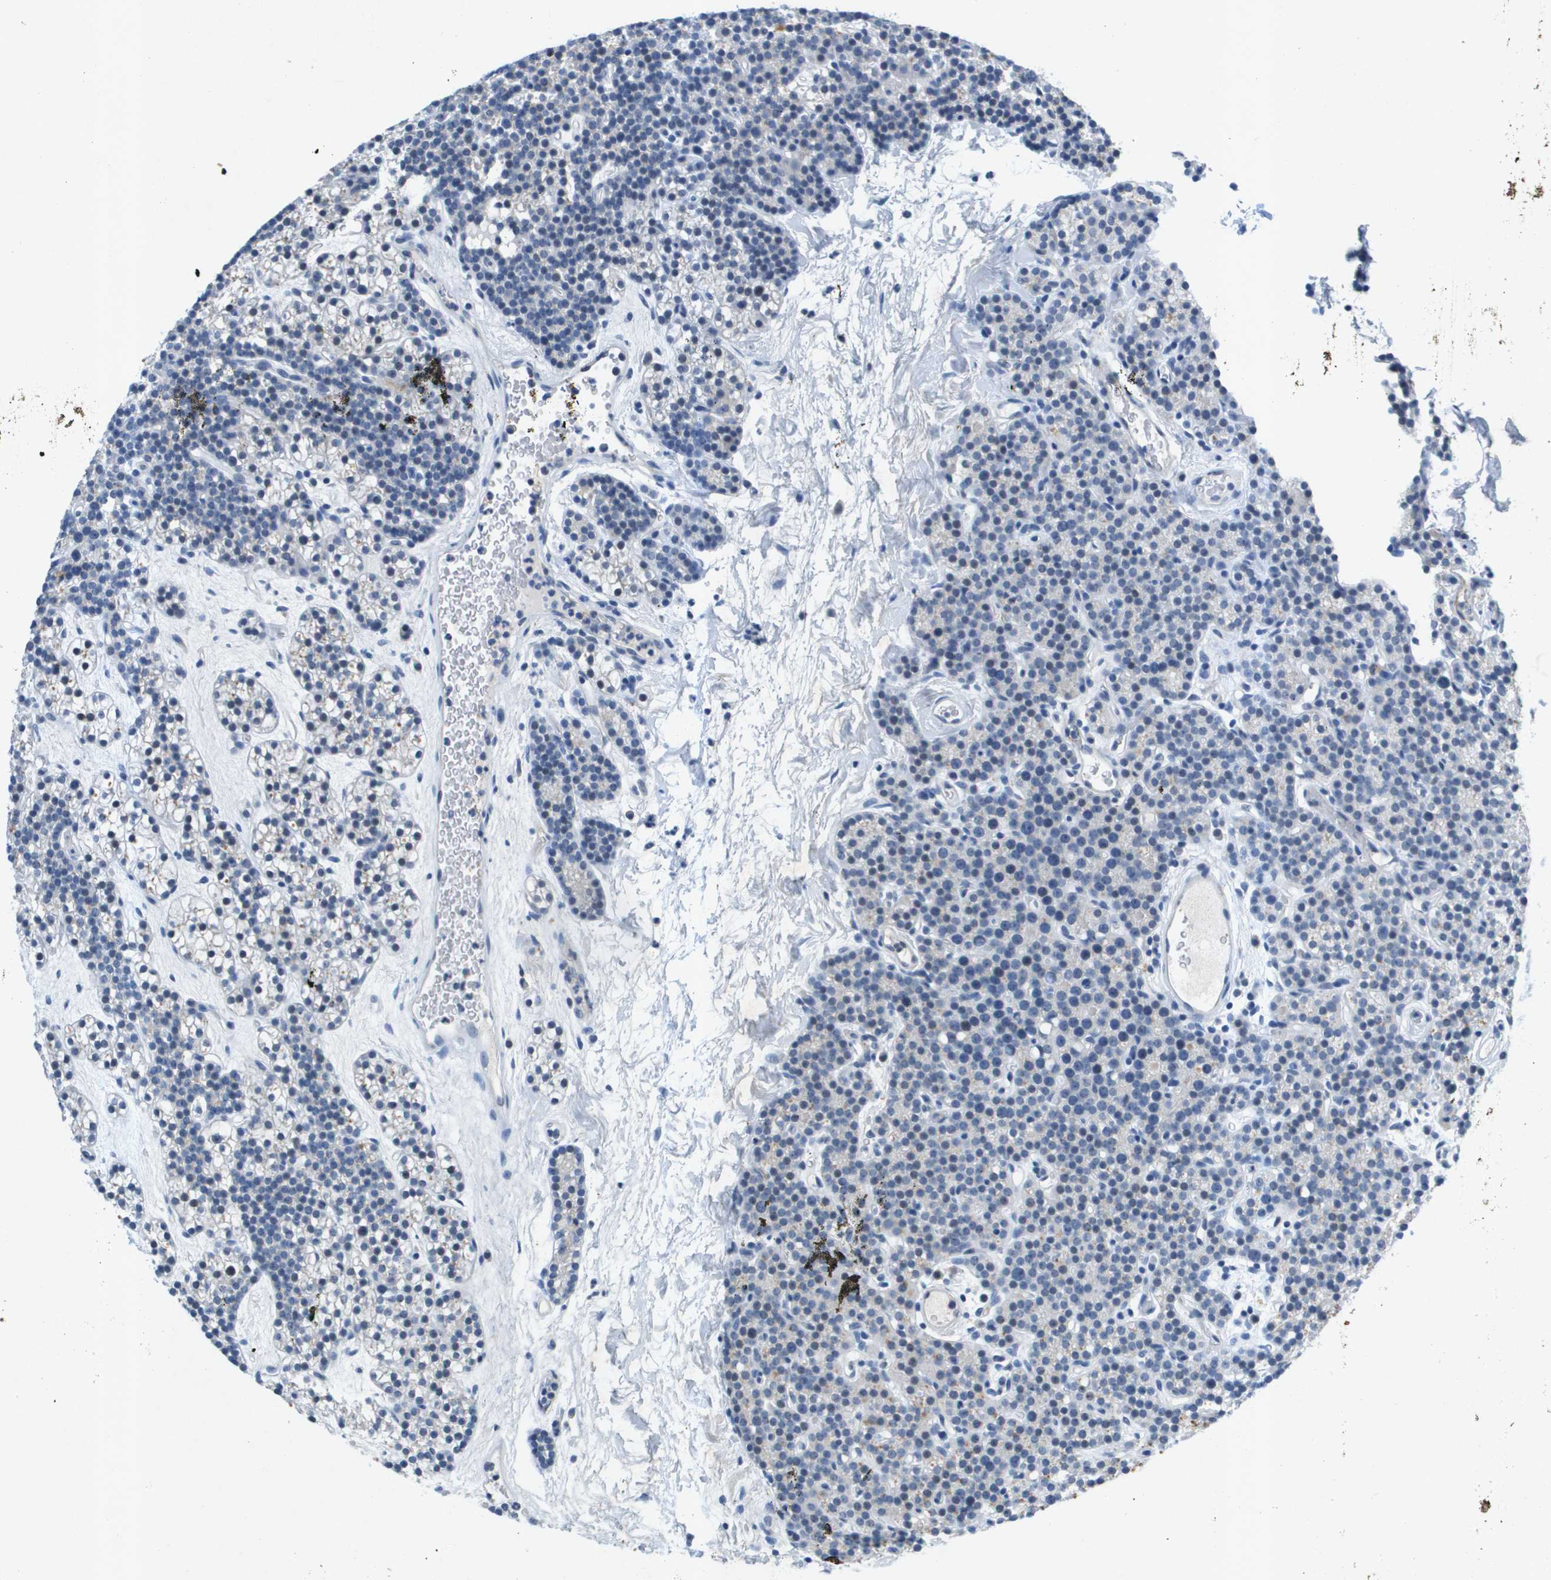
{"staining": {"intensity": "negative", "quantity": "none", "location": "none"}, "tissue": "parathyroid gland", "cell_type": "Glandular cells", "image_type": "normal", "snomed": [{"axis": "morphology", "description": "Normal tissue, NOS"}, {"axis": "morphology", "description": "Adenoma, NOS"}, {"axis": "topography", "description": "Parathyroid gland"}], "caption": "High power microscopy photomicrograph of an immunohistochemistry photomicrograph of normal parathyroid gland, revealing no significant staining in glandular cells.", "gene": "ITGA6", "patient": {"sex": "female", "age": 54}}